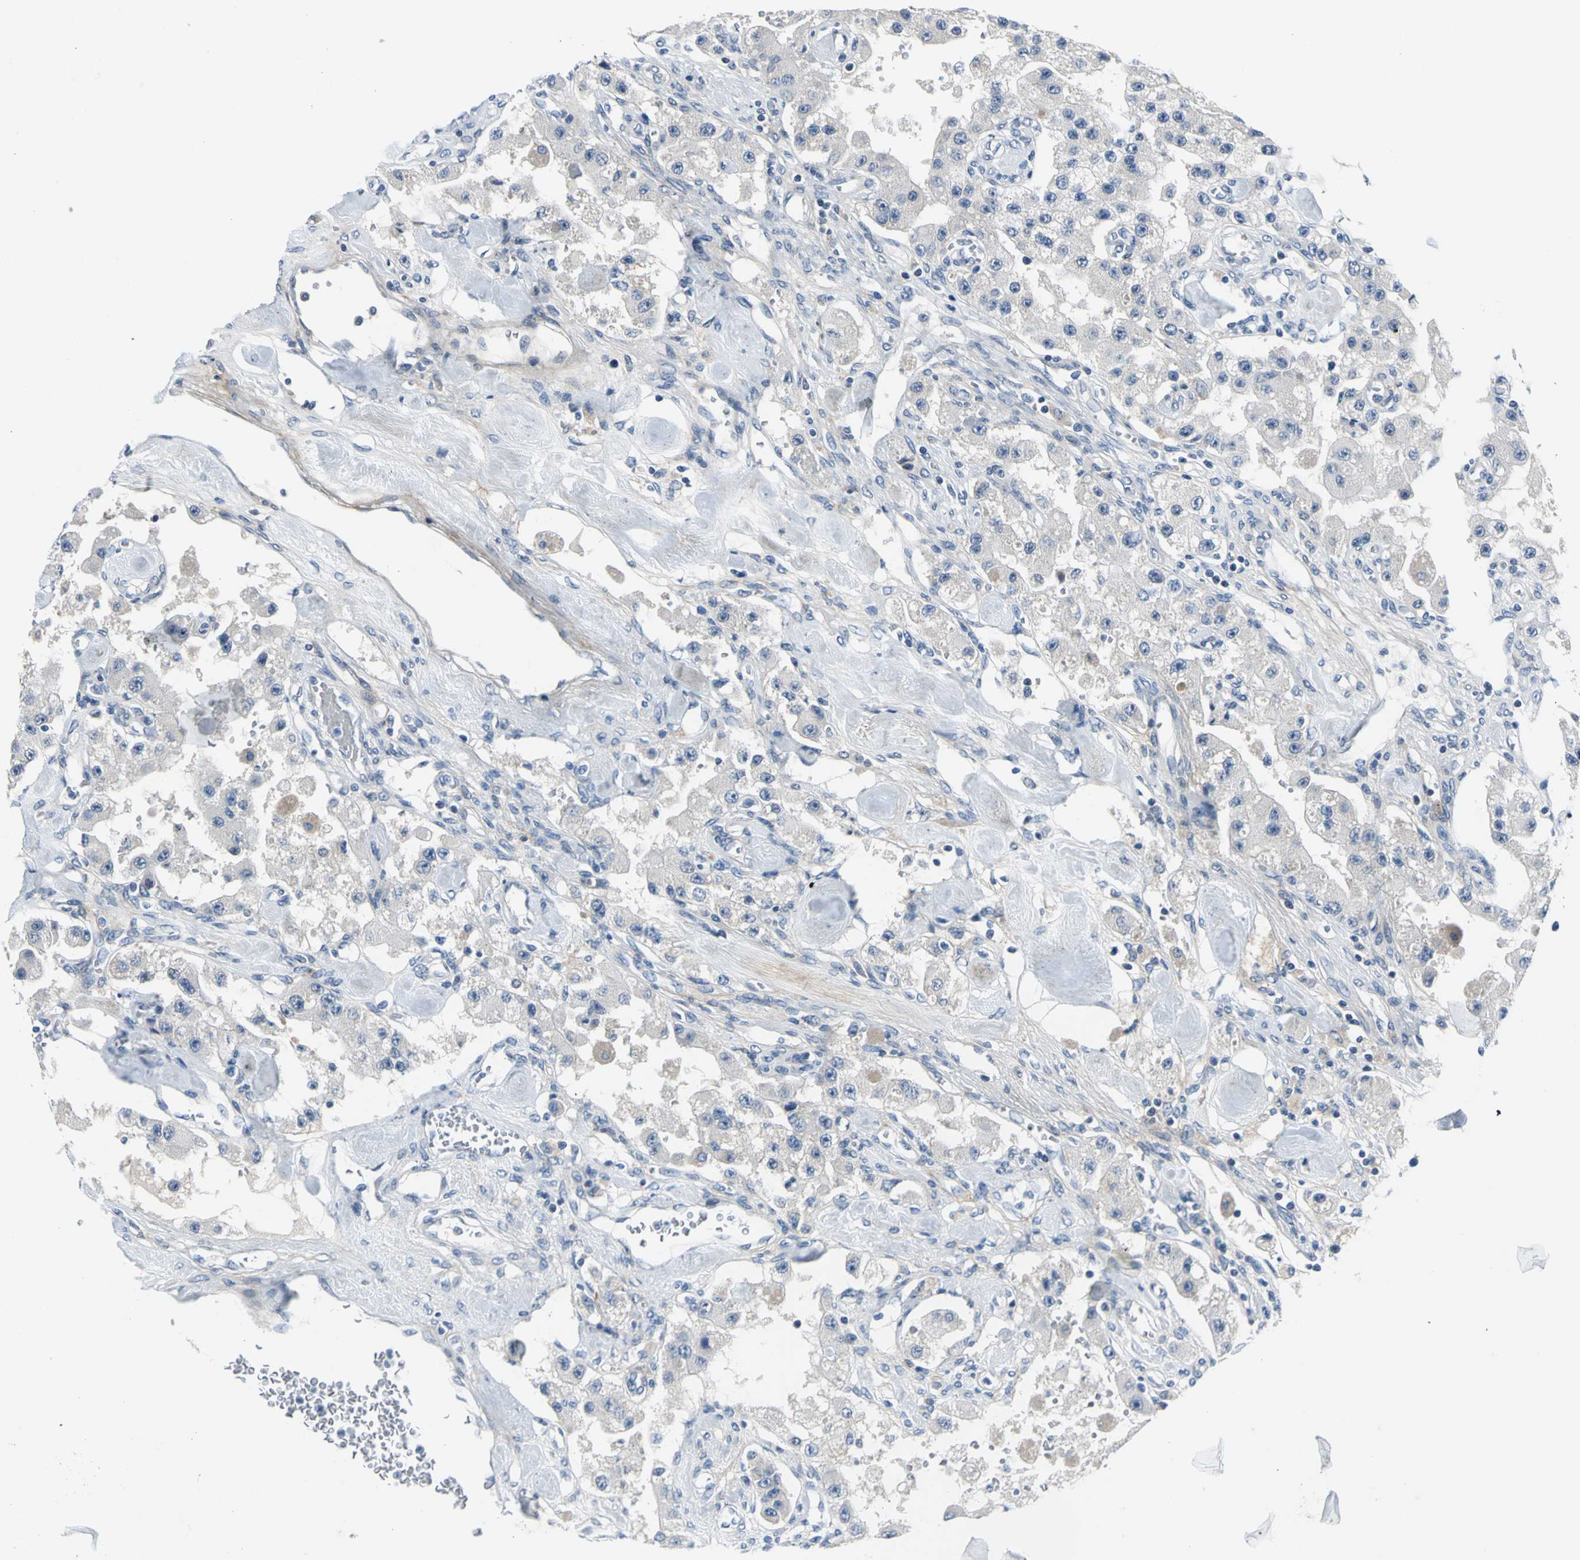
{"staining": {"intensity": "negative", "quantity": "none", "location": "none"}, "tissue": "carcinoid", "cell_type": "Tumor cells", "image_type": "cancer", "snomed": [{"axis": "morphology", "description": "Carcinoid, malignant, NOS"}, {"axis": "topography", "description": "Pancreas"}], "caption": "DAB immunohistochemical staining of human carcinoid exhibits no significant expression in tumor cells. (DAB (3,3'-diaminobenzidine) IHC with hematoxylin counter stain).", "gene": "ZNF415", "patient": {"sex": "male", "age": 41}}